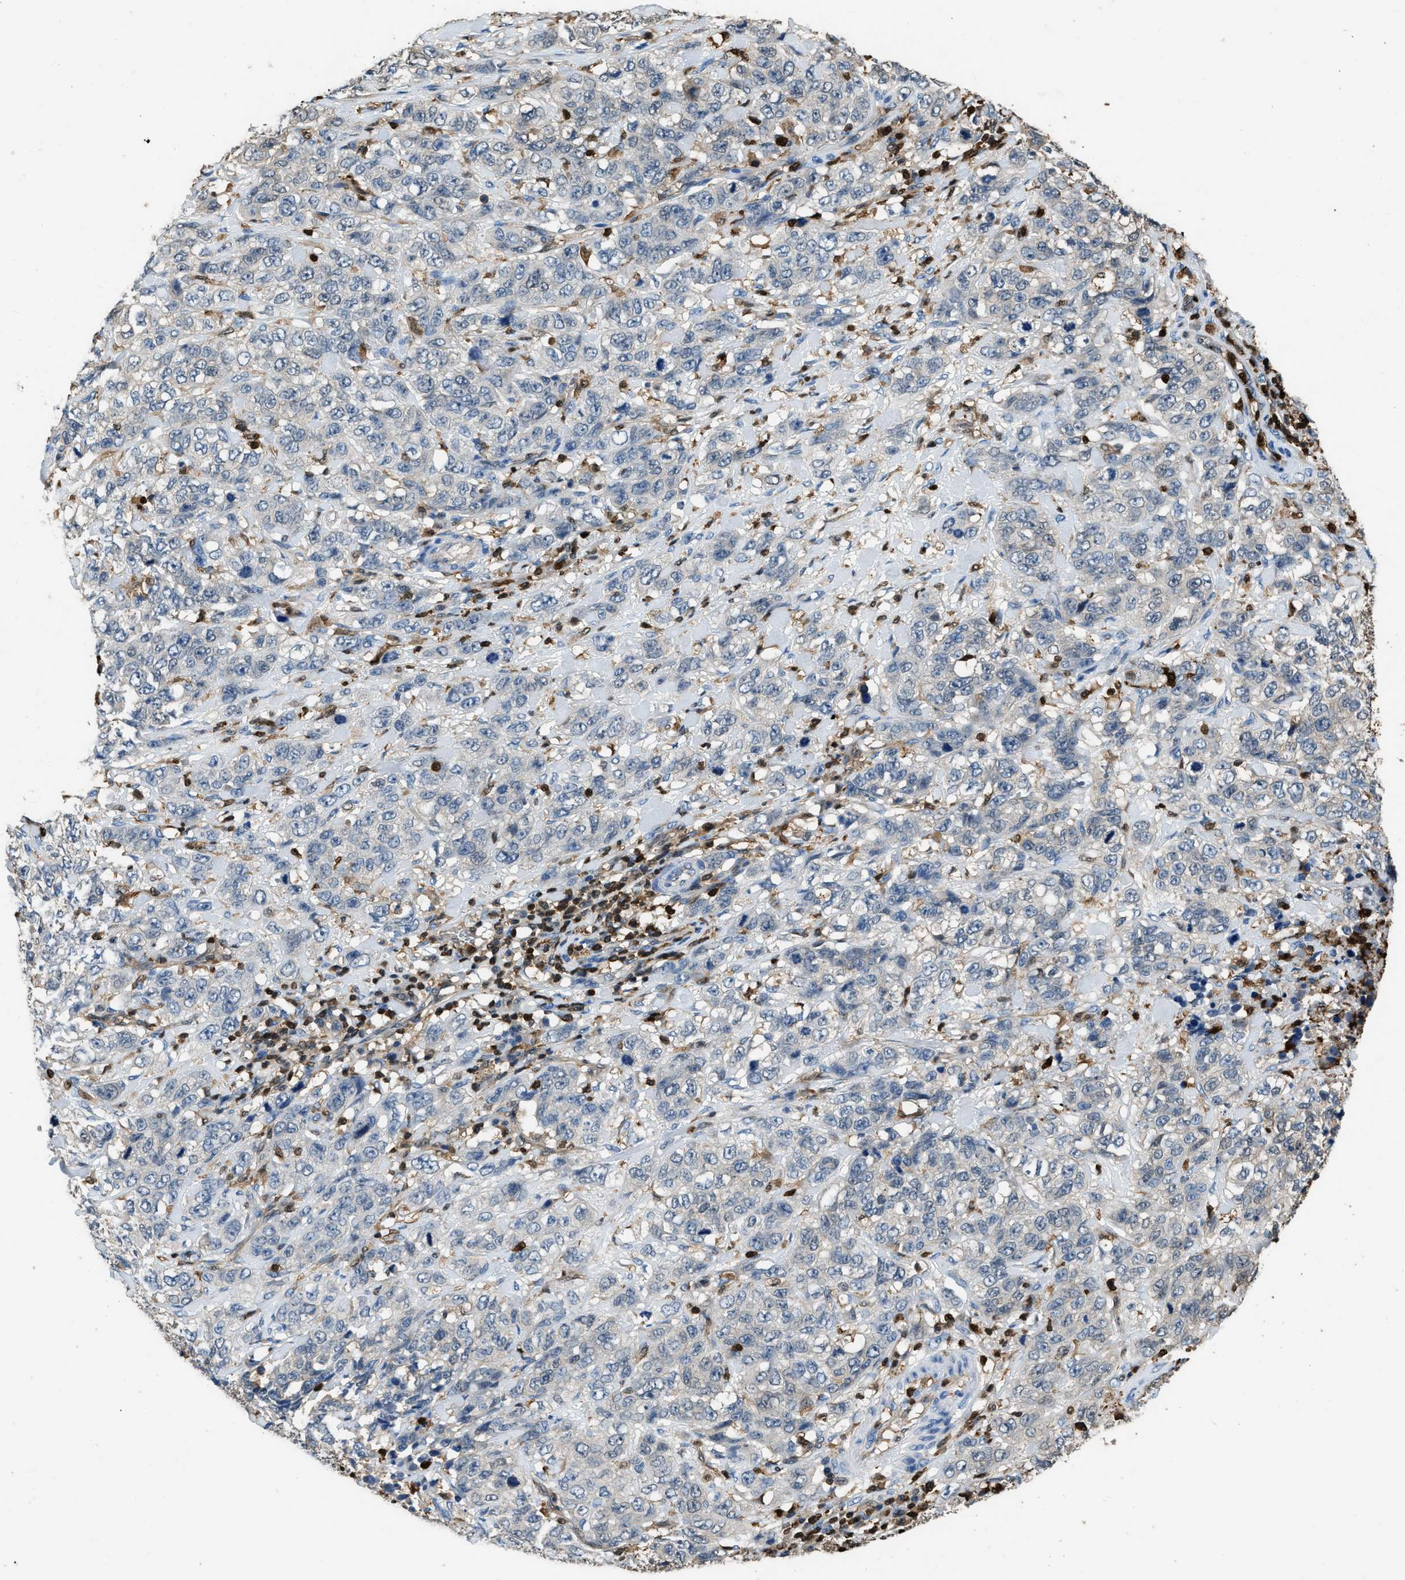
{"staining": {"intensity": "negative", "quantity": "none", "location": "none"}, "tissue": "stomach cancer", "cell_type": "Tumor cells", "image_type": "cancer", "snomed": [{"axis": "morphology", "description": "Adenocarcinoma, NOS"}, {"axis": "topography", "description": "Stomach"}], "caption": "Immunohistochemical staining of stomach cancer exhibits no significant positivity in tumor cells.", "gene": "ARHGDIB", "patient": {"sex": "male", "age": 48}}